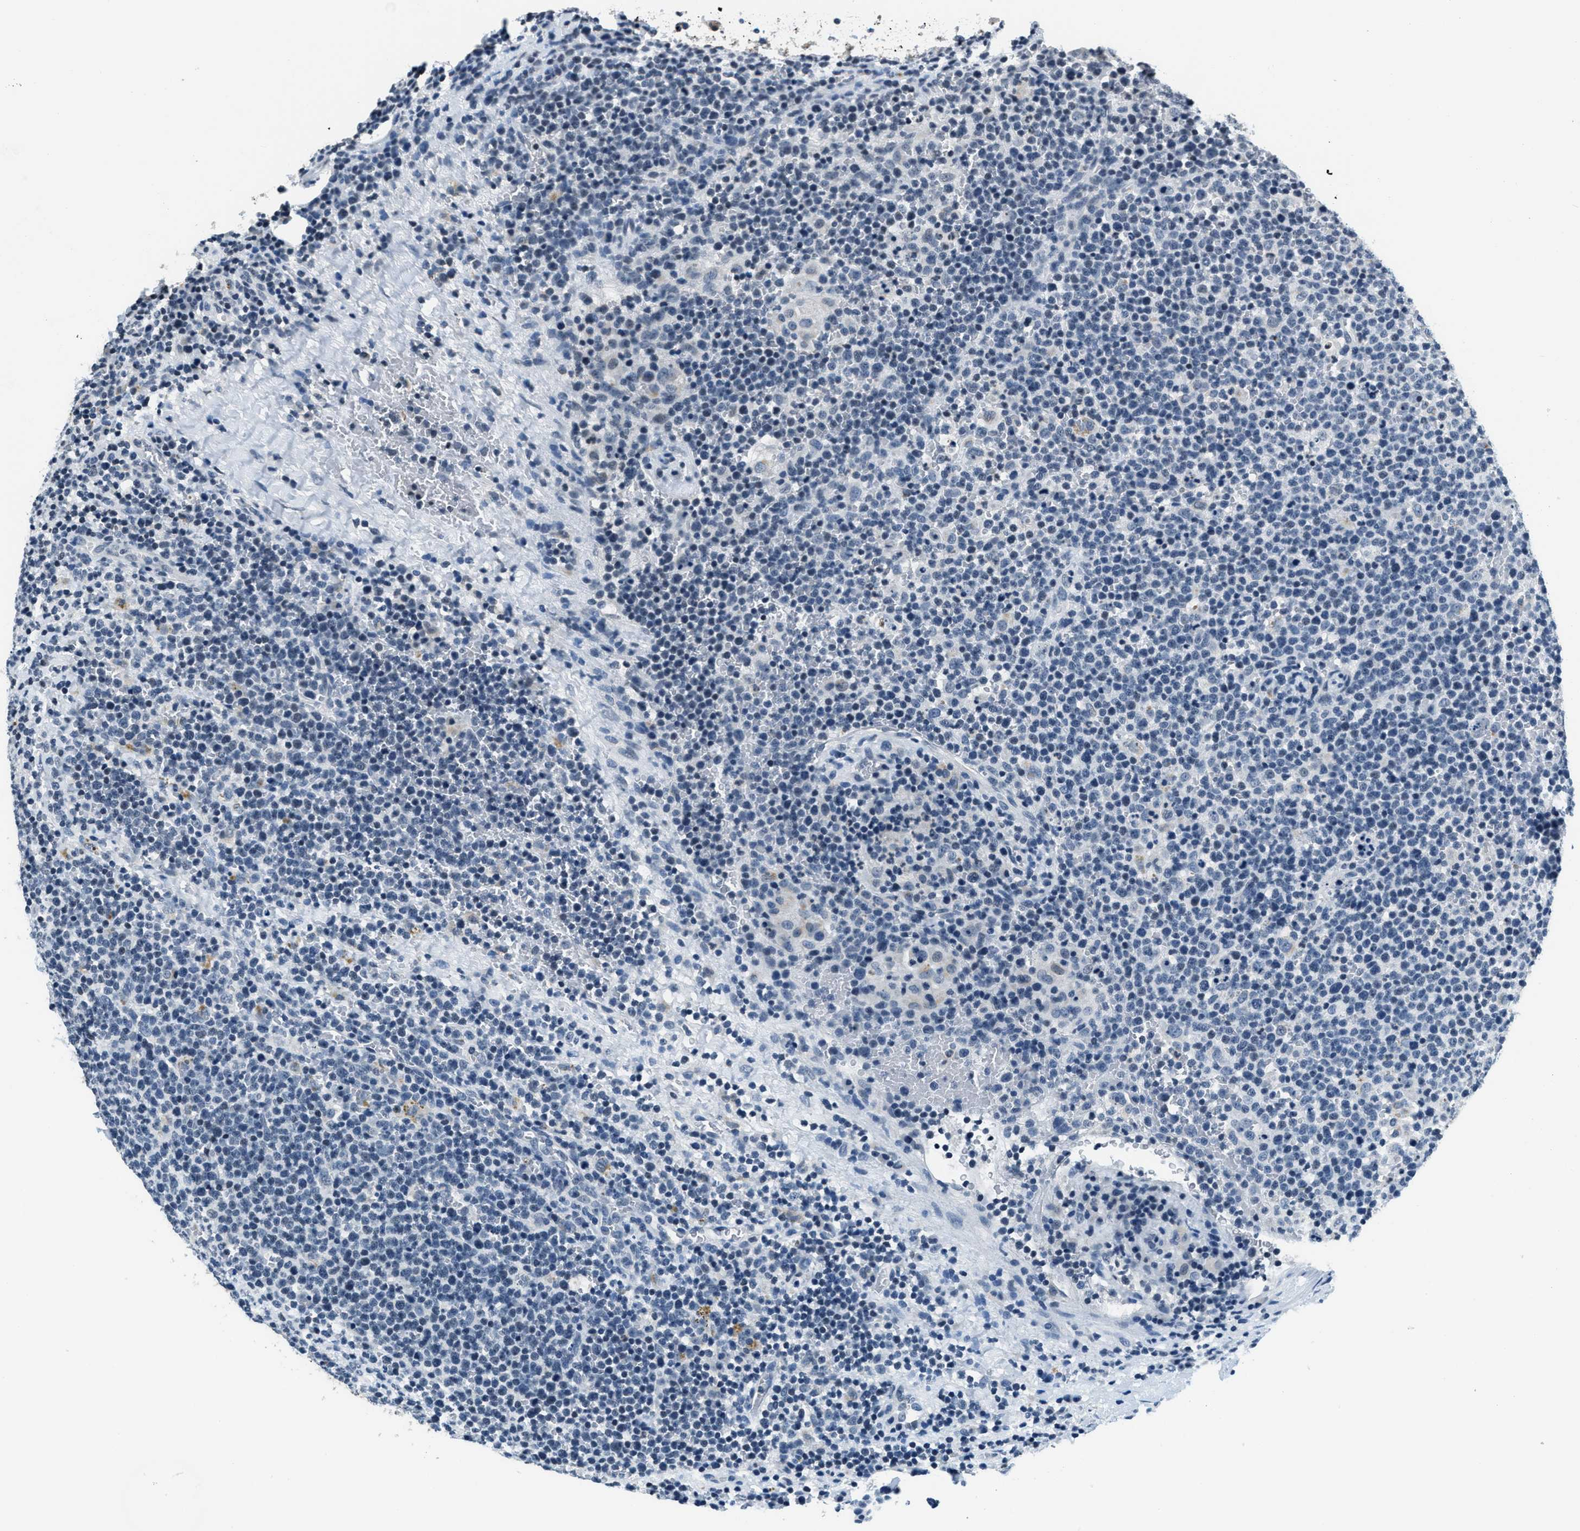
{"staining": {"intensity": "negative", "quantity": "none", "location": "none"}, "tissue": "lymphoma", "cell_type": "Tumor cells", "image_type": "cancer", "snomed": [{"axis": "morphology", "description": "Malignant lymphoma, non-Hodgkin's type, High grade"}, {"axis": "topography", "description": "Lymph node"}], "caption": "Immunohistochemistry (IHC) micrograph of neoplastic tissue: lymphoma stained with DAB (3,3'-diaminobenzidine) exhibits no significant protein expression in tumor cells.", "gene": "CA4", "patient": {"sex": "male", "age": 61}}